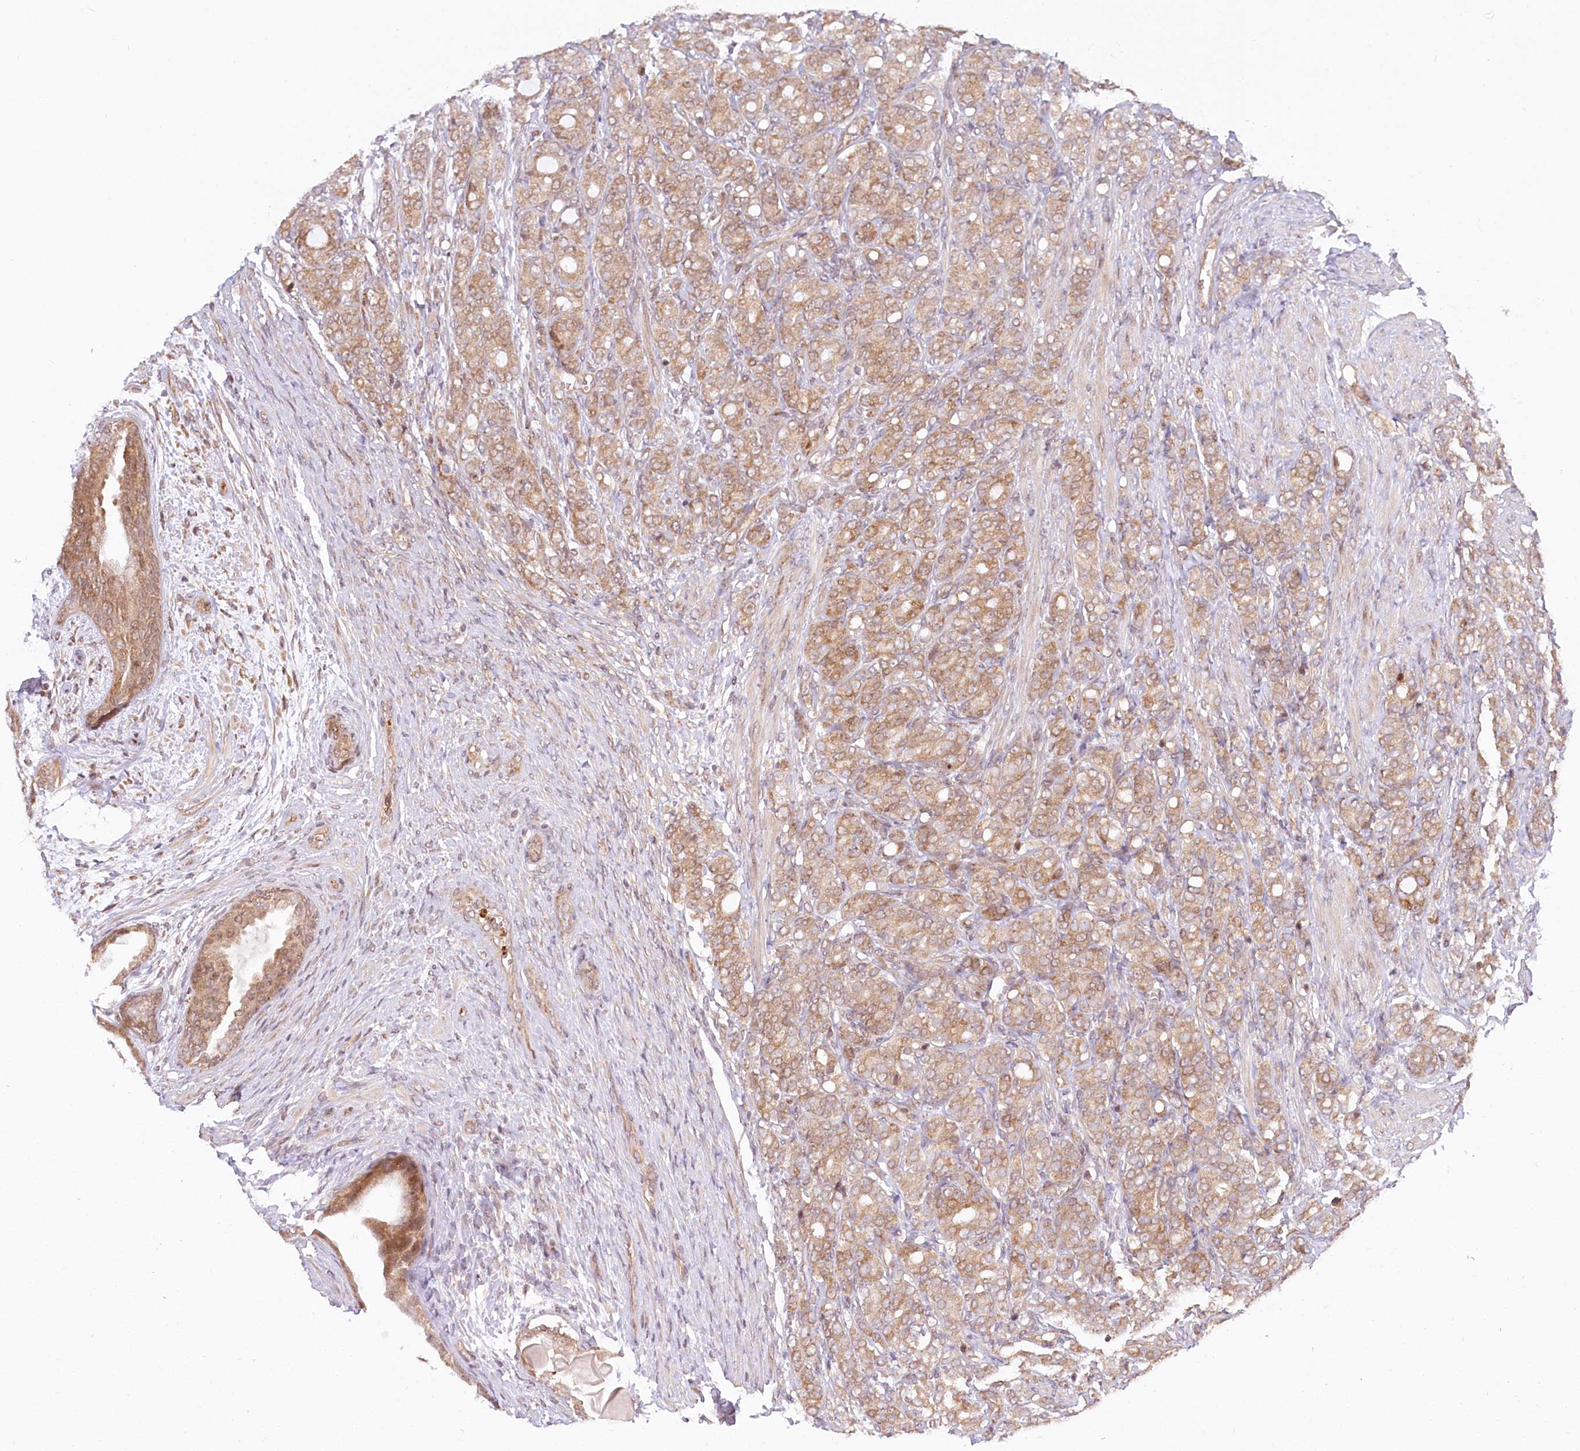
{"staining": {"intensity": "moderate", "quantity": ">75%", "location": "cytoplasmic/membranous"}, "tissue": "prostate cancer", "cell_type": "Tumor cells", "image_type": "cancer", "snomed": [{"axis": "morphology", "description": "Adenocarcinoma, High grade"}, {"axis": "topography", "description": "Prostate"}], "caption": "High-grade adenocarcinoma (prostate) stained with a brown dye reveals moderate cytoplasmic/membranous positive positivity in about >75% of tumor cells.", "gene": "CEP70", "patient": {"sex": "male", "age": 62}}